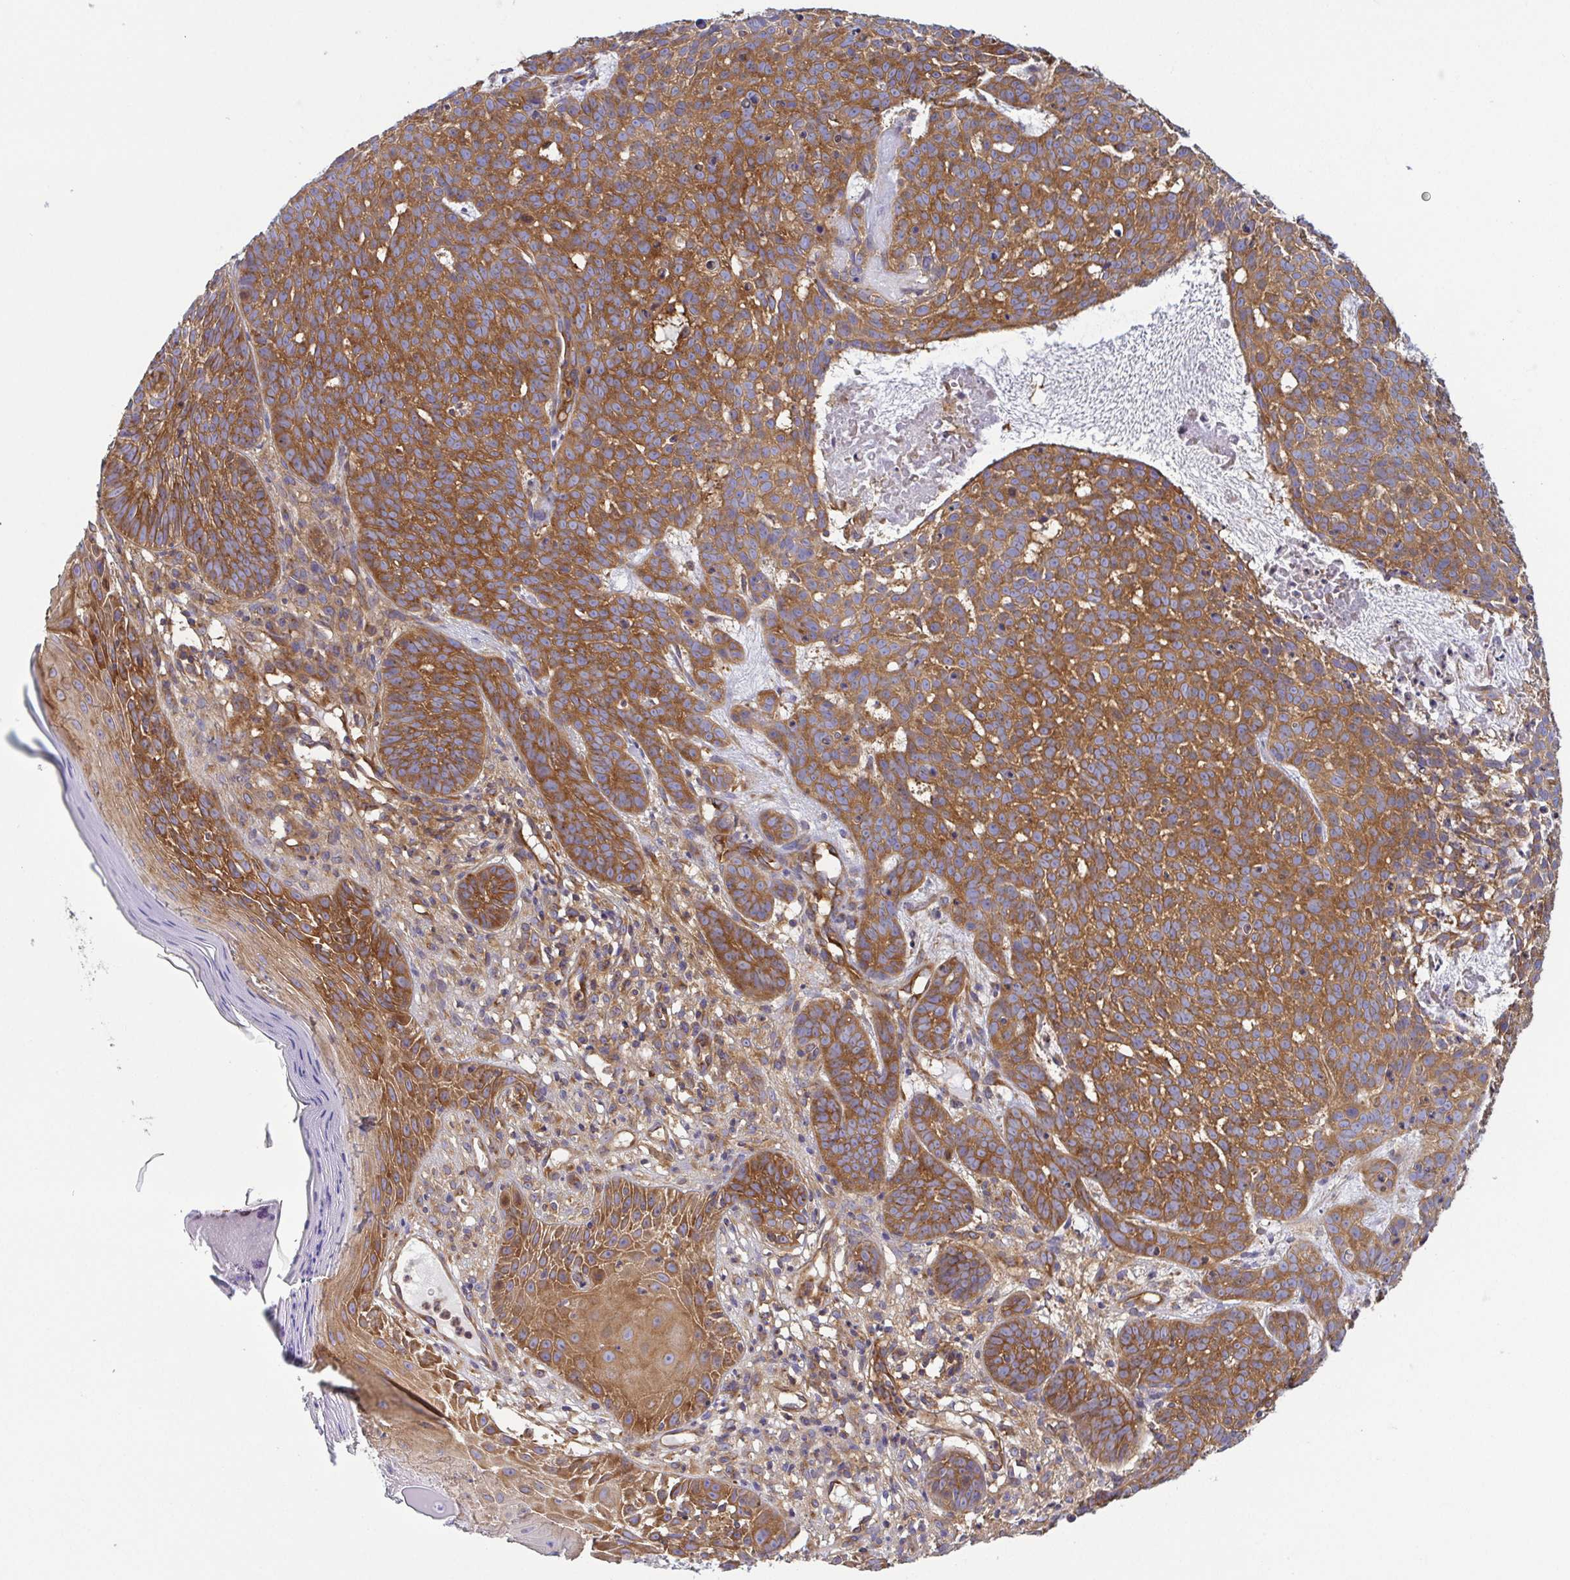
{"staining": {"intensity": "strong", "quantity": ">75%", "location": "cytoplasmic/membranous"}, "tissue": "skin cancer", "cell_type": "Tumor cells", "image_type": "cancer", "snomed": [{"axis": "morphology", "description": "Basal cell carcinoma"}, {"axis": "topography", "description": "Skin"}], "caption": "This photomicrograph demonstrates skin cancer (basal cell carcinoma) stained with IHC to label a protein in brown. The cytoplasmic/membranous of tumor cells show strong positivity for the protein. Nuclei are counter-stained blue.", "gene": "KIF5B", "patient": {"sex": "male", "age": 90}}